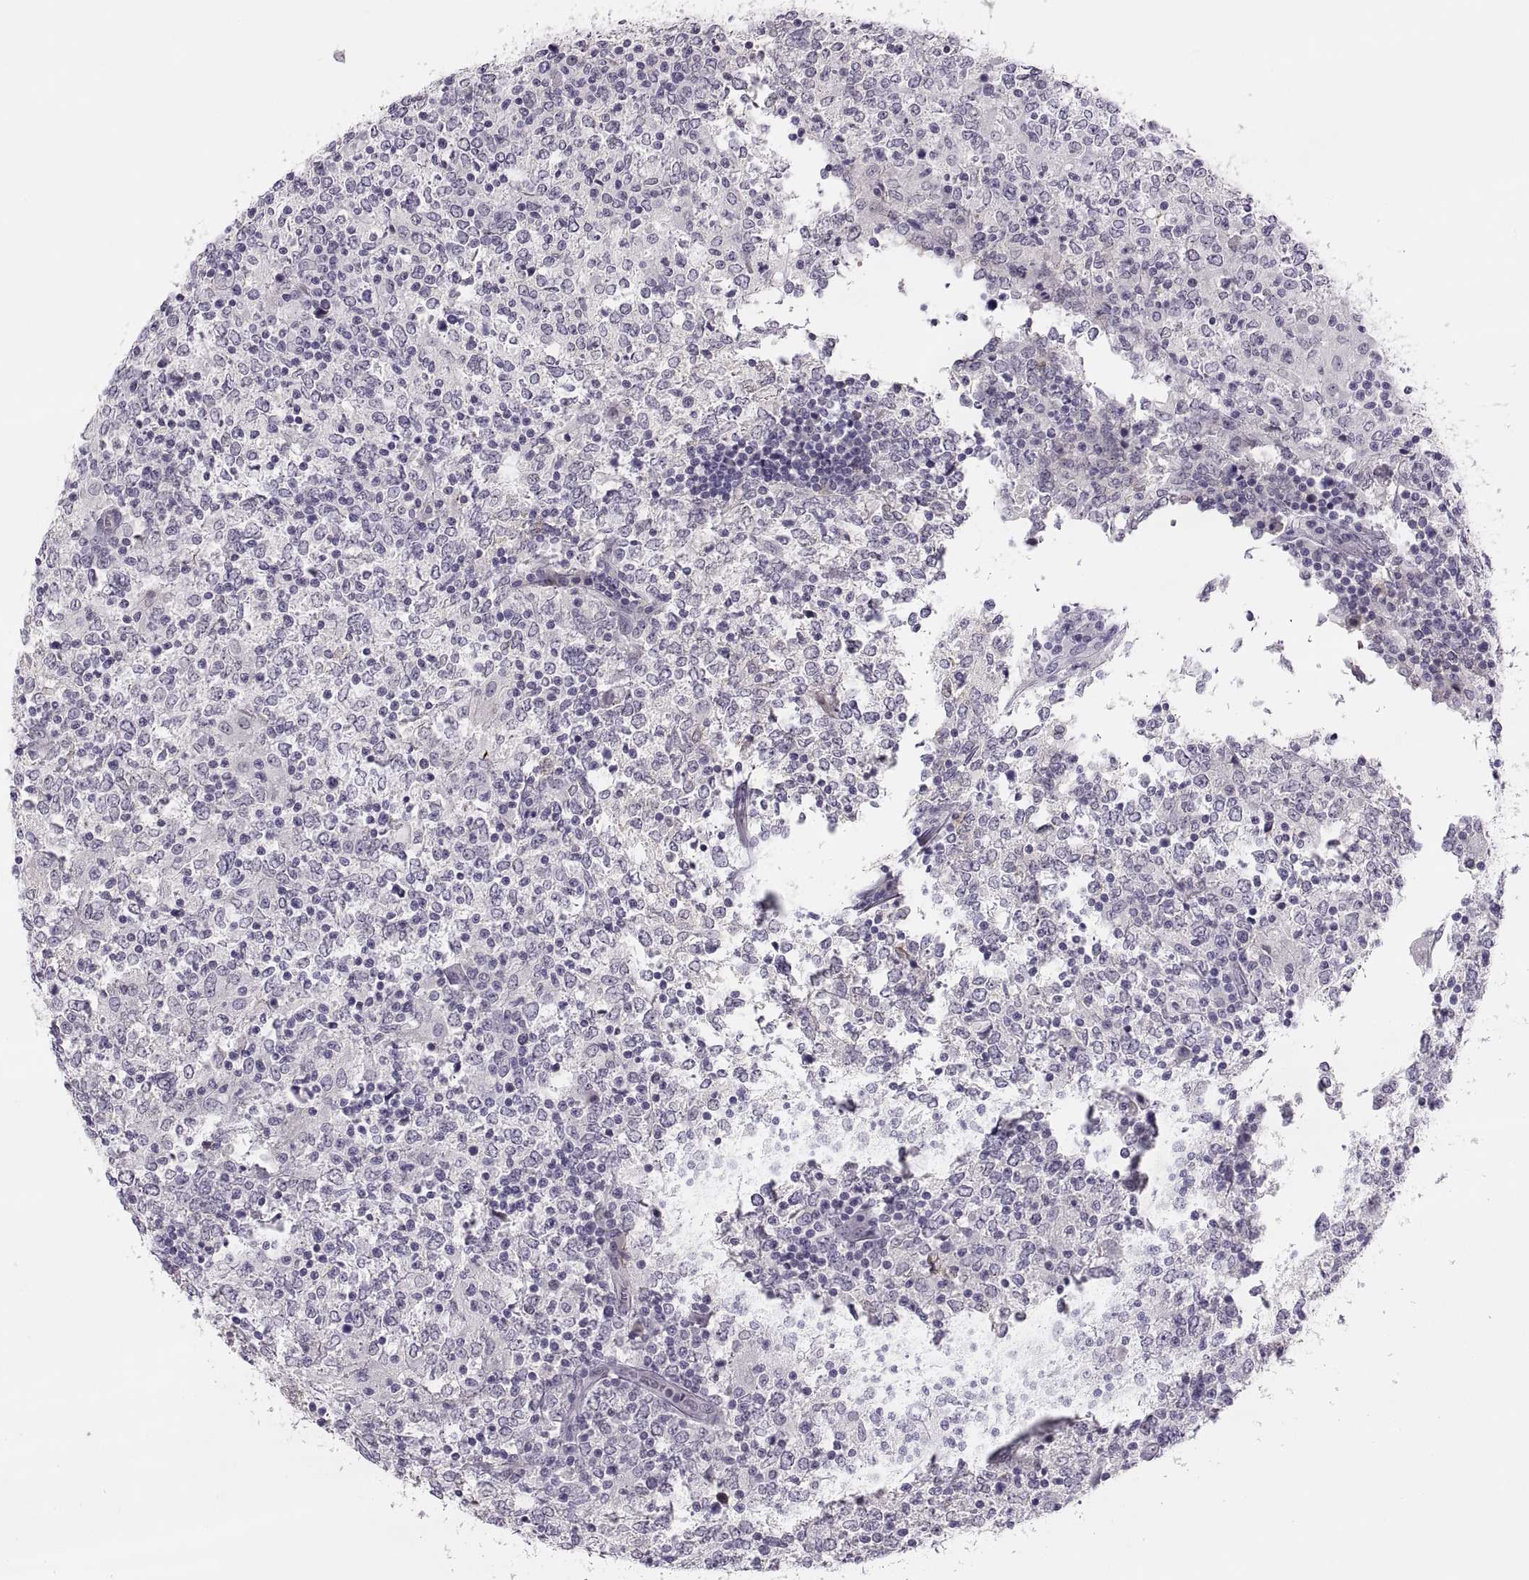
{"staining": {"intensity": "negative", "quantity": "none", "location": "none"}, "tissue": "lymphoma", "cell_type": "Tumor cells", "image_type": "cancer", "snomed": [{"axis": "morphology", "description": "Malignant lymphoma, non-Hodgkin's type, High grade"}, {"axis": "topography", "description": "Lymph node"}], "caption": "Immunohistochemistry (IHC) micrograph of neoplastic tissue: malignant lymphoma, non-Hodgkin's type (high-grade) stained with DAB demonstrates no significant protein expression in tumor cells.", "gene": "CHCT1", "patient": {"sex": "female", "age": 84}}